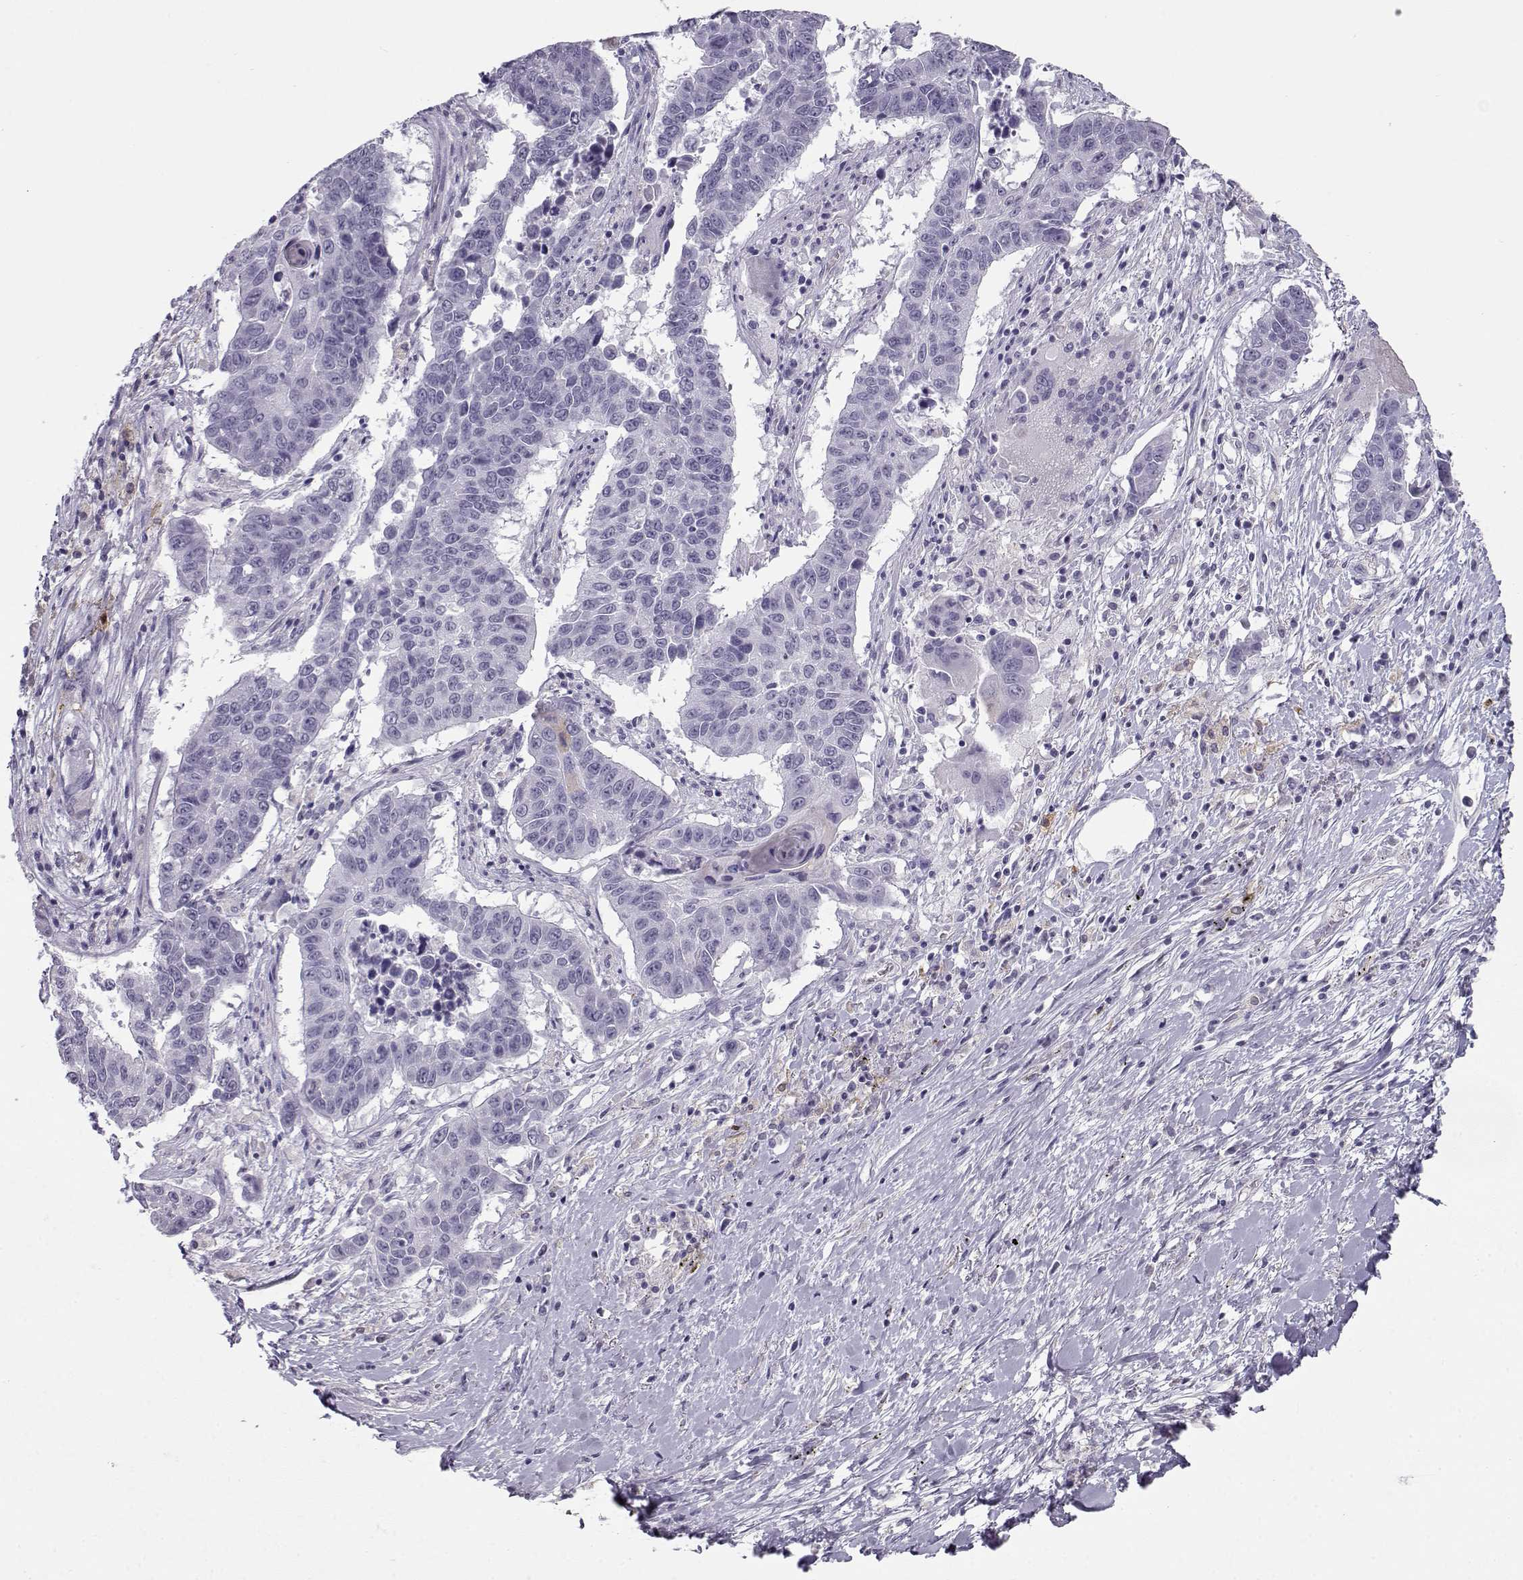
{"staining": {"intensity": "negative", "quantity": "none", "location": "none"}, "tissue": "lung cancer", "cell_type": "Tumor cells", "image_type": "cancer", "snomed": [{"axis": "morphology", "description": "Squamous cell carcinoma, NOS"}, {"axis": "topography", "description": "Lung"}], "caption": "Immunohistochemistry (IHC) photomicrograph of neoplastic tissue: human lung cancer stained with DAB (3,3'-diaminobenzidine) demonstrates no significant protein positivity in tumor cells.", "gene": "NUTM1", "patient": {"sex": "male", "age": 73}}